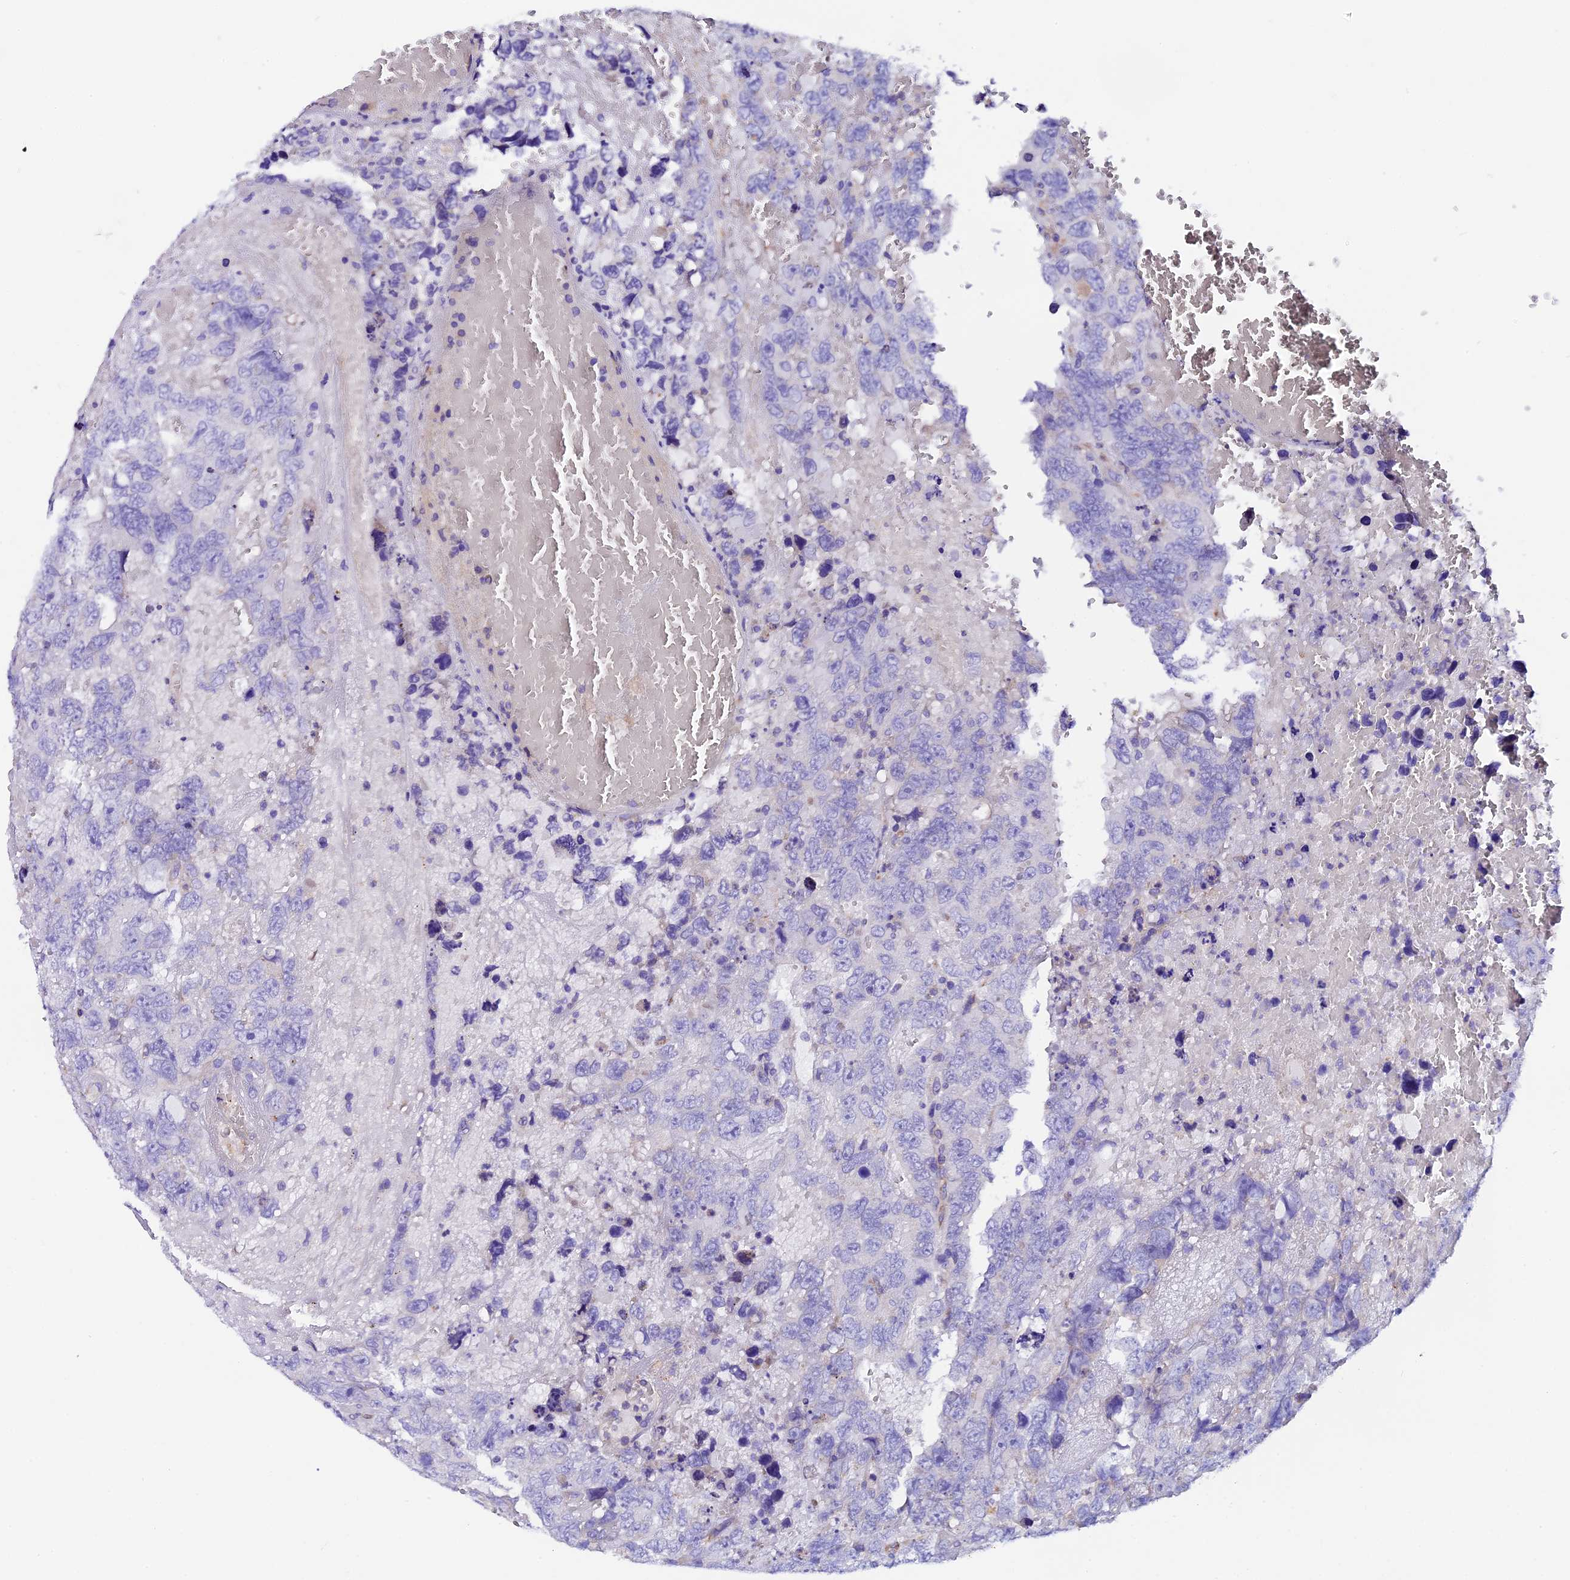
{"staining": {"intensity": "negative", "quantity": "none", "location": "none"}, "tissue": "testis cancer", "cell_type": "Tumor cells", "image_type": "cancer", "snomed": [{"axis": "morphology", "description": "Carcinoma, Embryonal, NOS"}, {"axis": "topography", "description": "Testis"}], "caption": "Immunohistochemical staining of testis embryonal carcinoma shows no significant staining in tumor cells.", "gene": "COMTD1", "patient": {"sex": "male", "age": 45}}